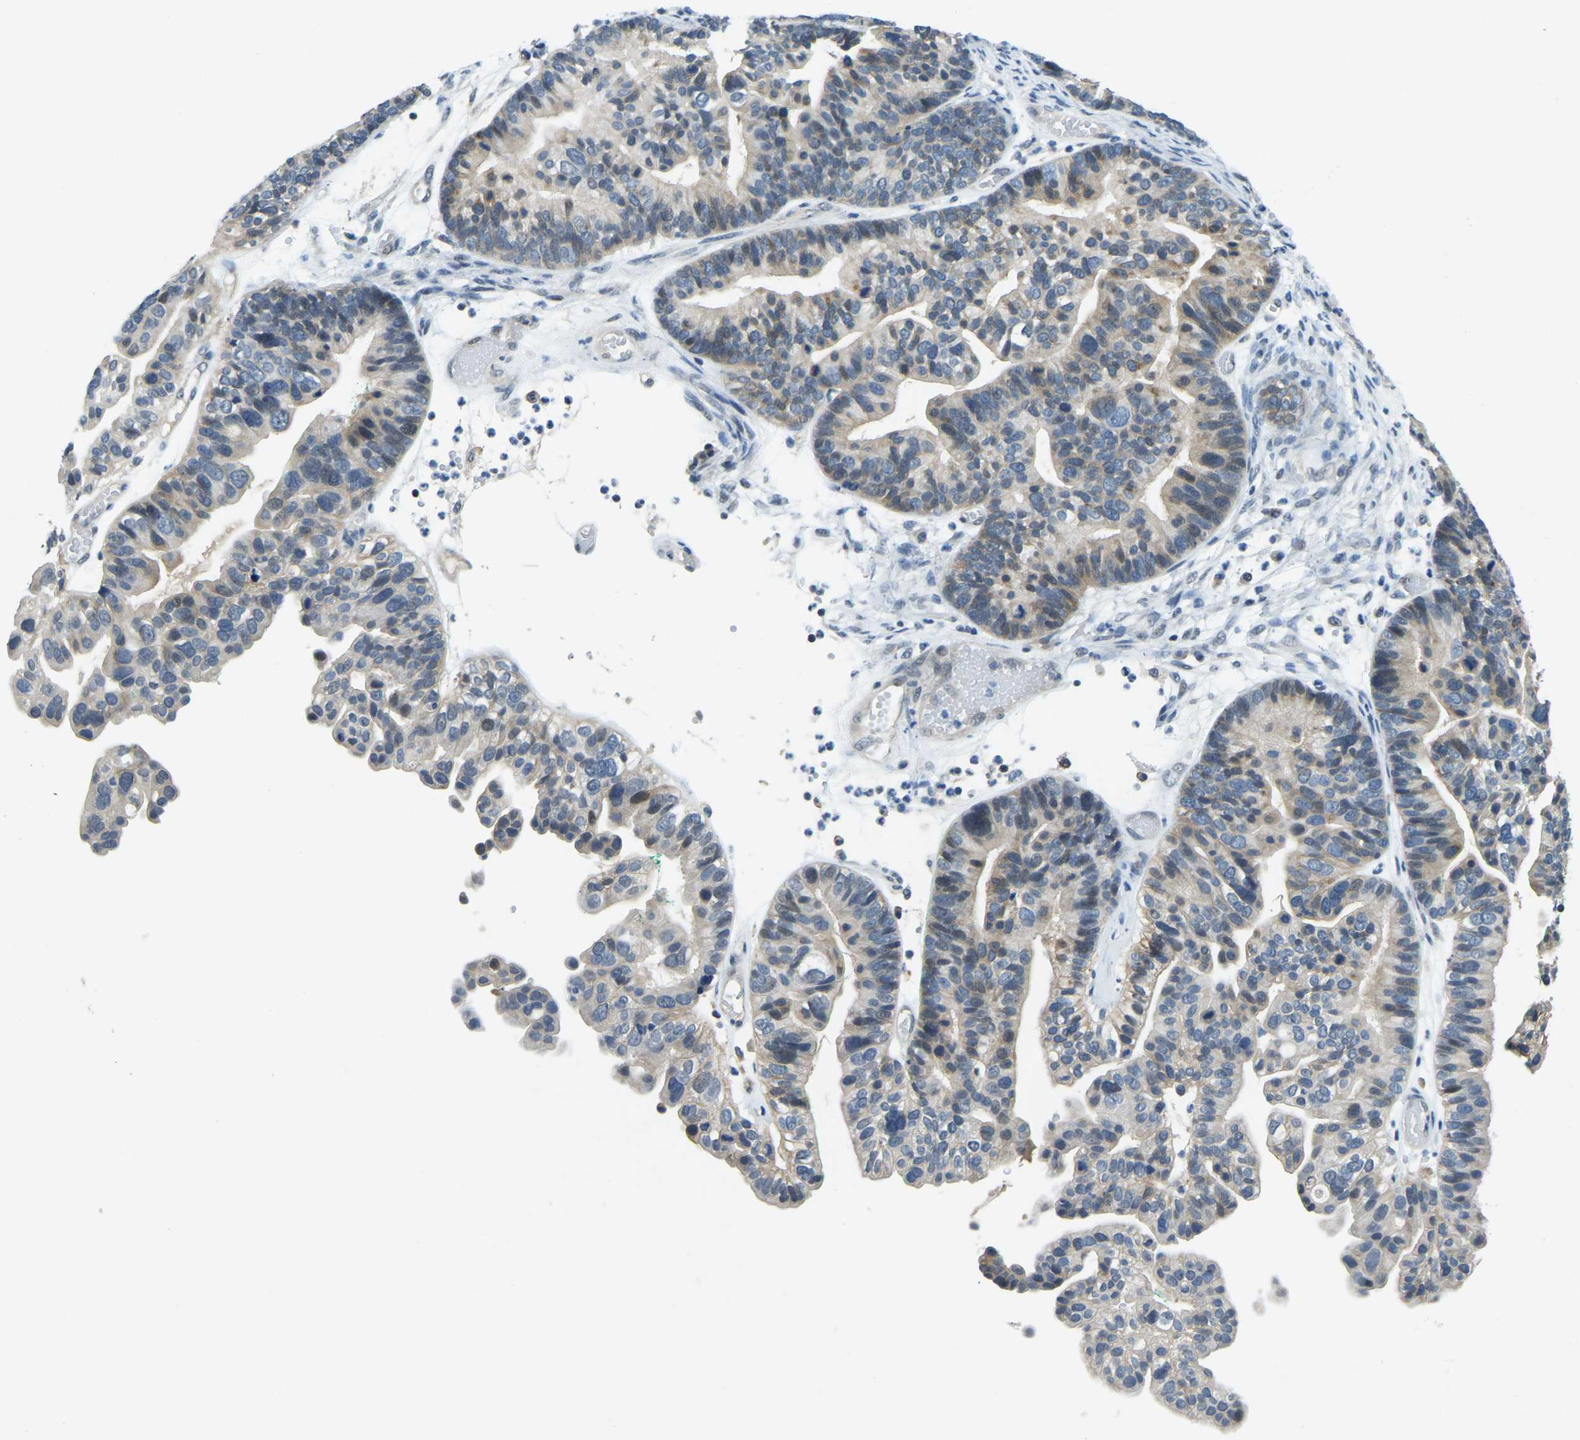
{"staining": {"intensity": "weak", "quantity": "25%-75%", "location": "cytoplasmic/membranous"}, "tissue": "ovarian cancer", "cell_type": "Tumor cells", "image_type": "cancer", "snomed": [{"axis": "morphology", "description": "Cystadenocarcinoma, serous, NOS"}, {"axis": "topography", "description": "Ovary"}], "caption": "This is a micrograph of IHC staining of ovarian cancer (serous cystadenocarcinoma), which shows weak positivity in the cytoplasmic/membranous of tumor cells.", "gene": "AHNAK", "patient": {"sex": "female", "age": 56}}